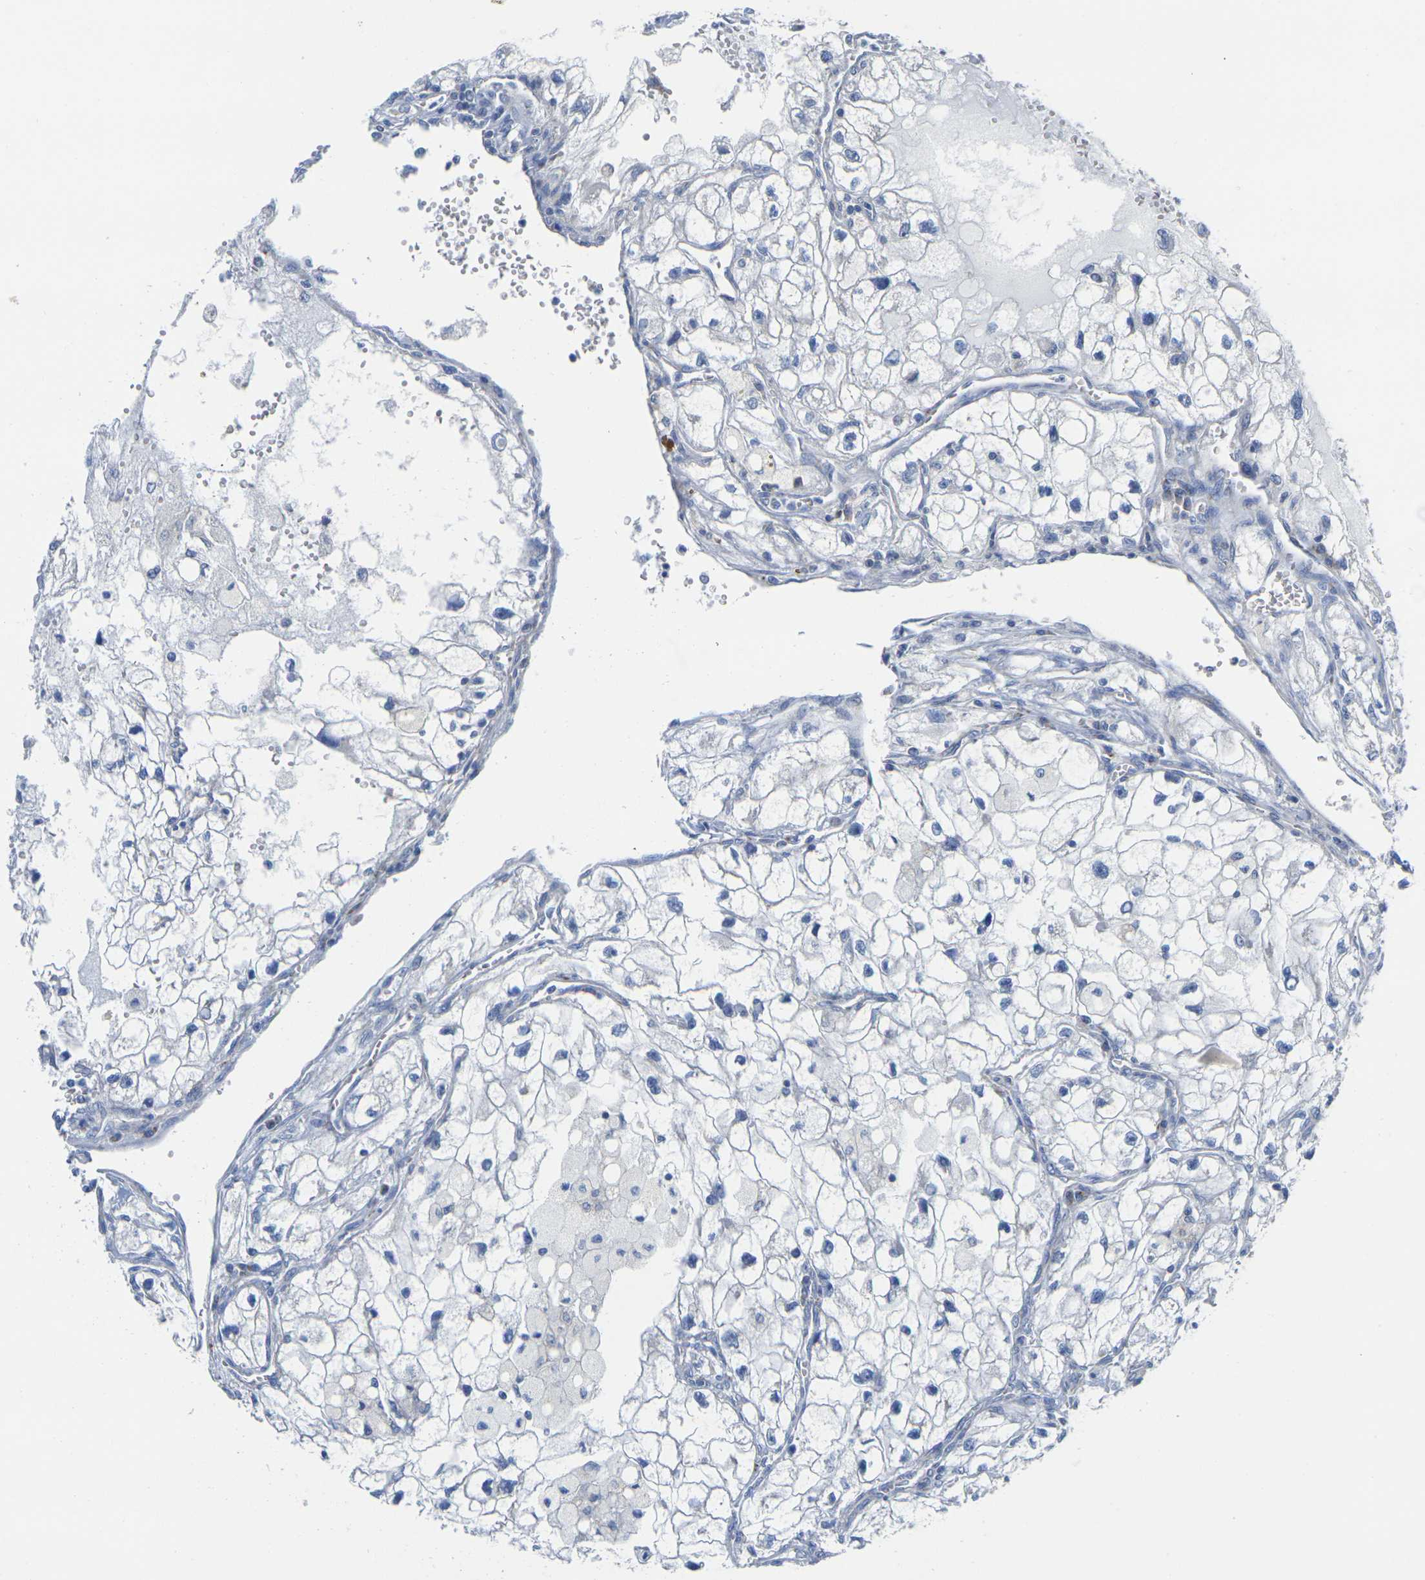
{"staining": {"intensity": "negative", "quantity": "none", "location": "none"}, "tissue": "renal cancer", "cell_type": "Tumor cells", "image_type": "cancer", "snomed": [{"axis": "morphology", "description": "Adenocarcinoma, NOS"}, {"axis": "topography", "description": "Kidney"}], "caption": "Immunohistochemistry (IHC) of renal adenocarcinoma exhibits no expression in tumor cells.", "gene": "TMEM204", "patient": {"sex": "female", "age": 70}}